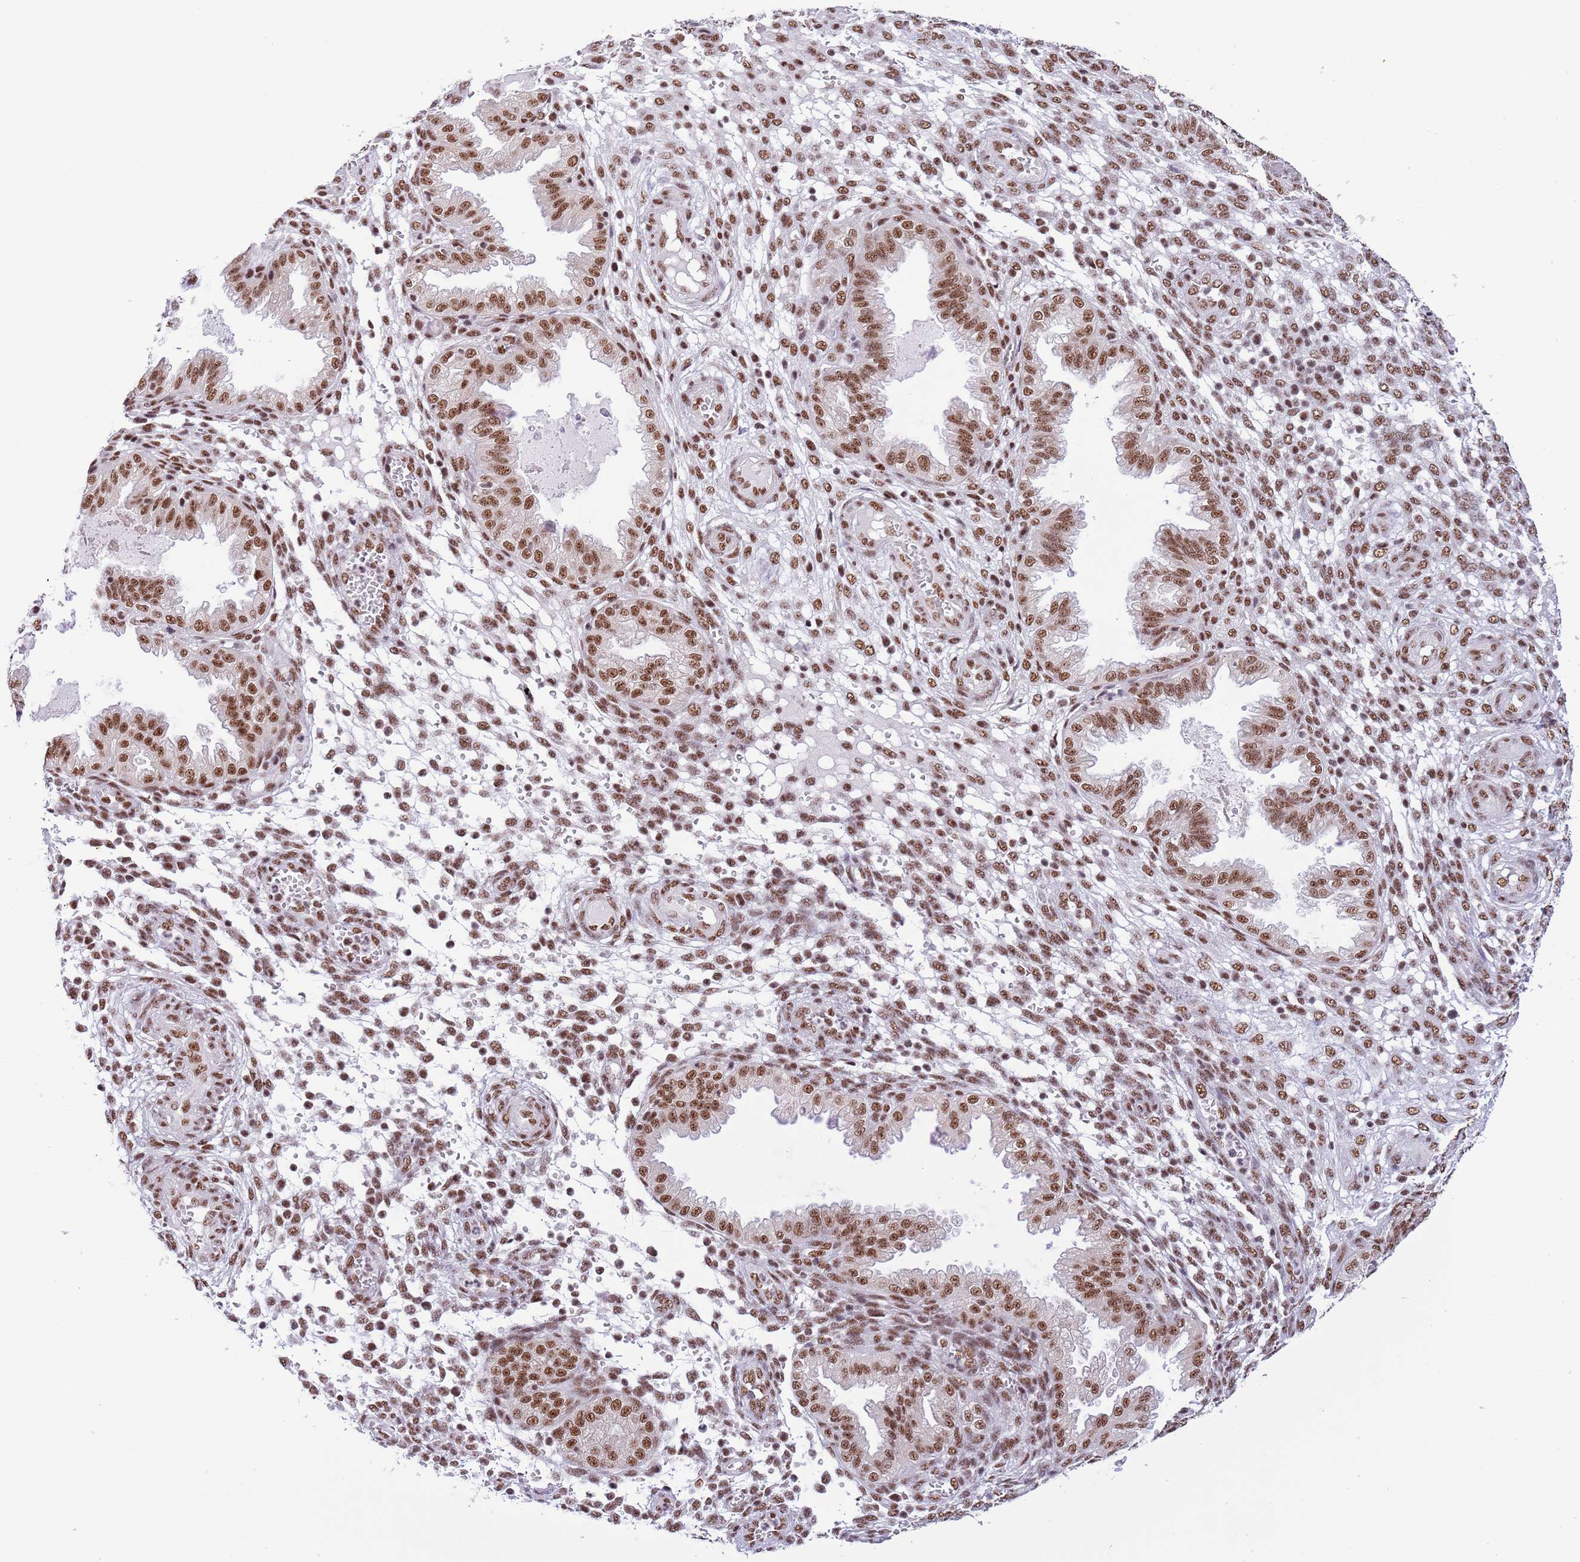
{"staining": {"intensity": "moderate", "quantity": ">75%", "location": "nuclear"}, "tissue": "endometrium", "cell_type": "Cells in endometrial stroma", "image_type": "normal", "snomed": [{"axis": "morphology", "description": "Normal tissue, NOS"}, {"axis": "topography", "description": "Endometrium"}], "caption": "Immunohistochemical staining of unremarkable endometrium displays moderate nuclear protein positivity in approximately >75% of cells in endometrial stroma.", "gene": "SF3A2", "patient": {"sex": "female", "age": 33}}